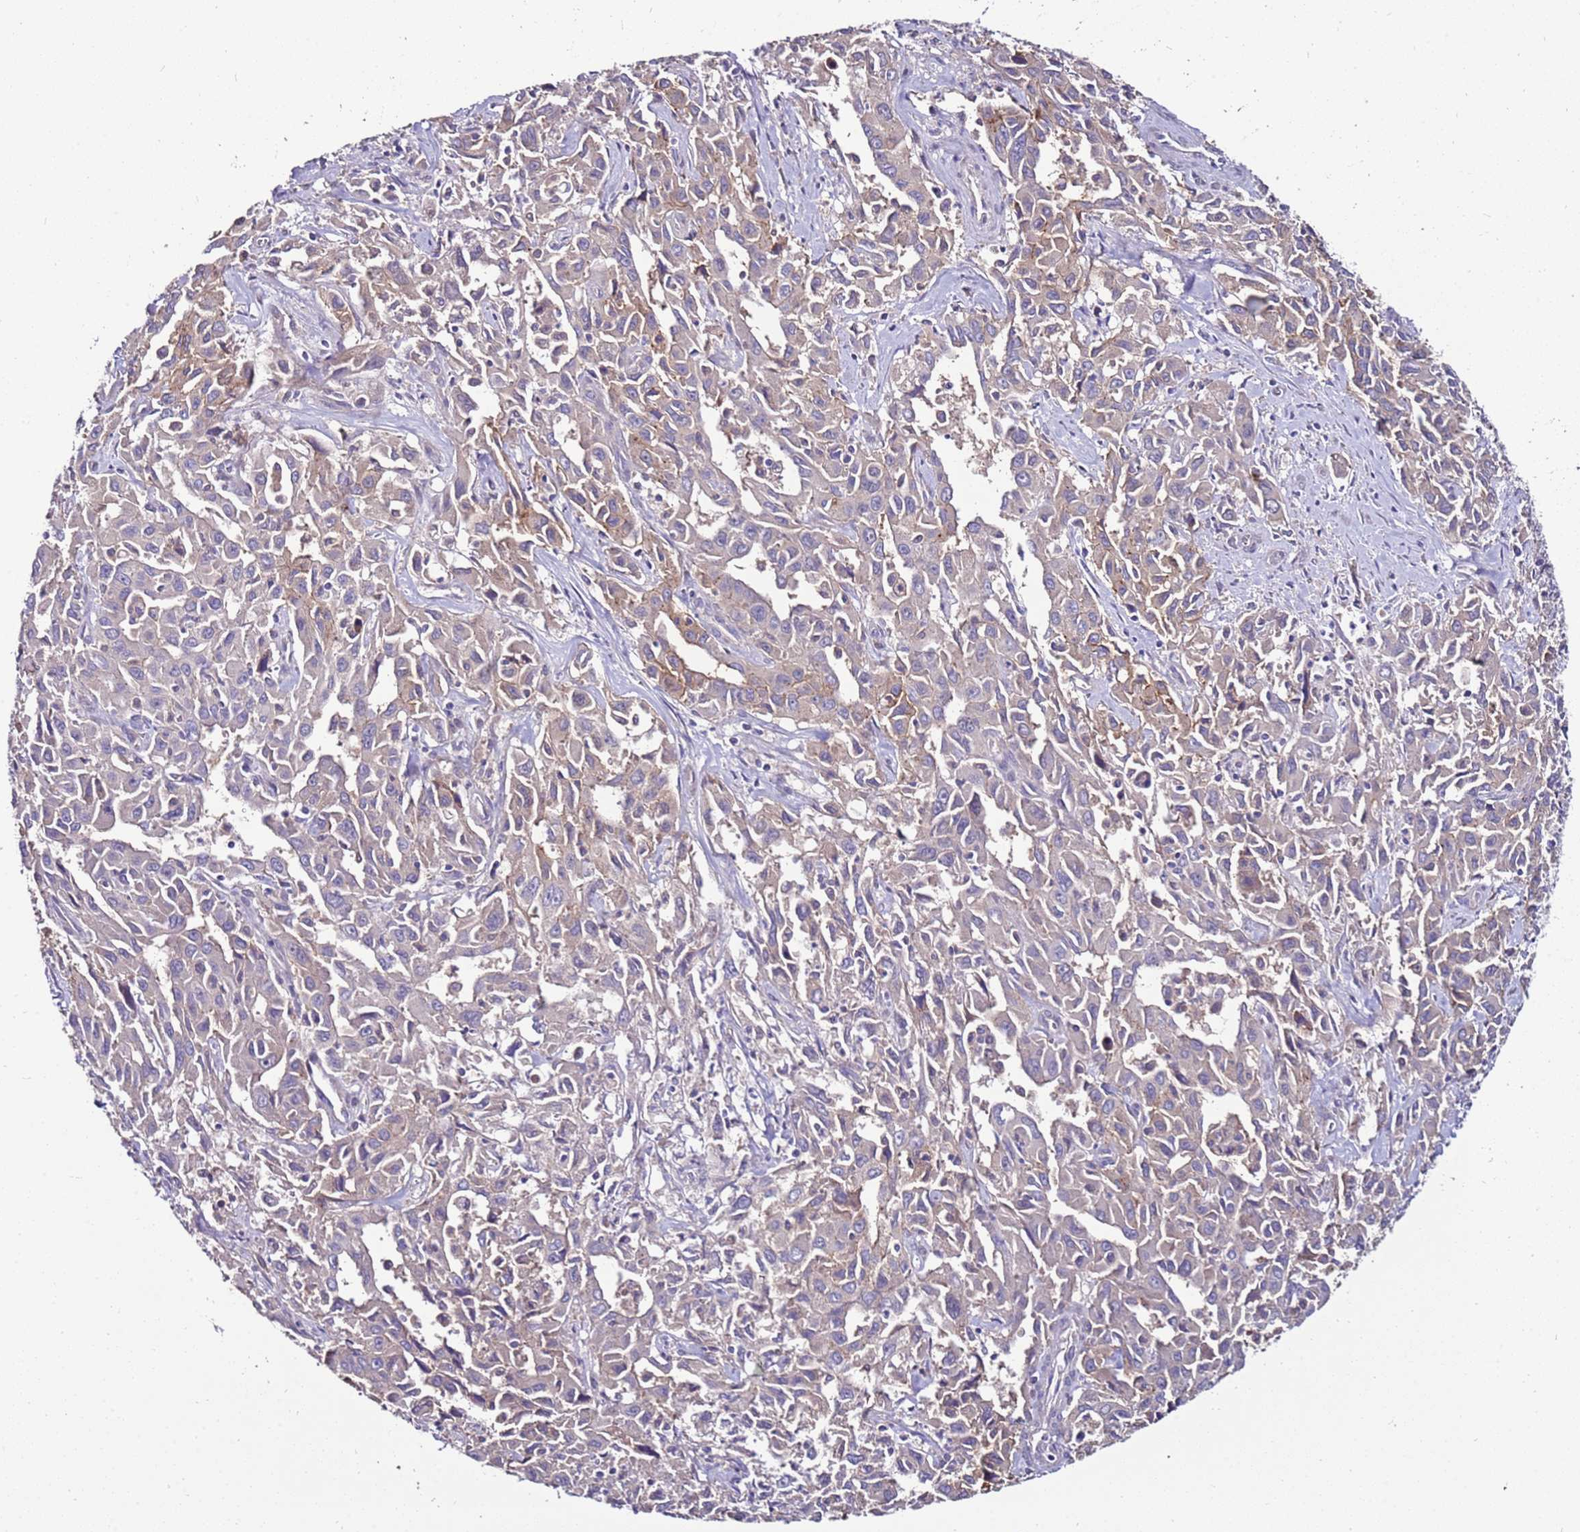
{"staining": {"intensity": "weak", "quantity": "25%-75%", "location": "cytoplasmic/membranous"}, "tissue": "liver cancer", "cell_type": "Tumor cells", "image_type": "cancer", "snomed": [{"axis": "morphology", "description": "Carcinoma, Hepatocellular, NOS"}, {"axis": "topography", "description": "Liver"}], "caption": "Liver cancer stained for a protein demonstrates weak cytoplasmic/membranous positivity in tumor cells.", "gene": "GPN3", "patient": {"sex": "male", "age": 63}}